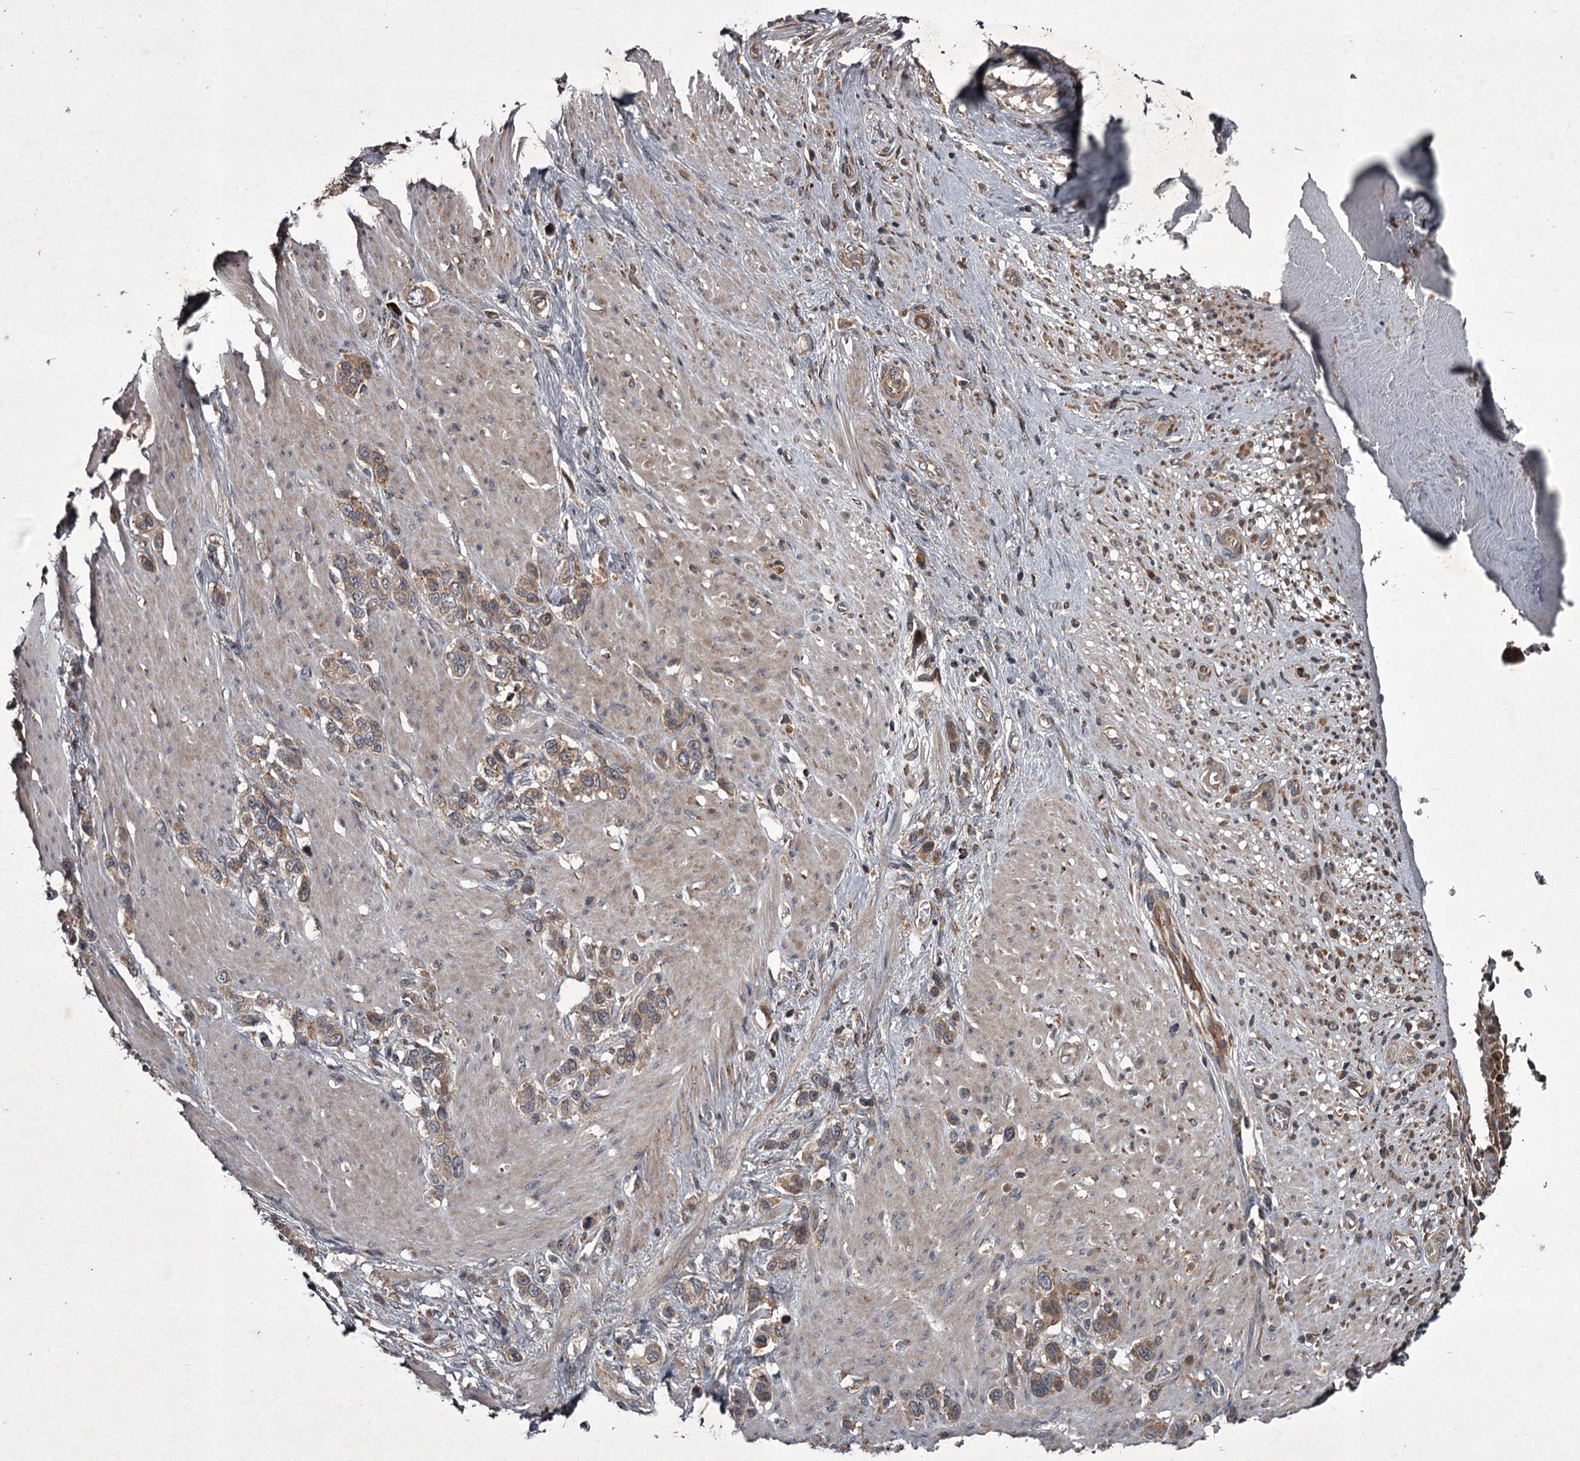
{"staining": {"intensity": "weak", "quantity": ">75%", "location": "cytoplasmic/membranous"}, "tissue": "stomach cancer", "cell_type": "Tumor cells", "image_type": "cancer", "snomed": [{"axis": "morphology", "description": "Adenocarcinoma, NOS"}, {"axis": "morphology", "description": "Adenocarcinoma, High grade"}, {"axis": "topography", "description": "Stomach, upper"}, {"axis": "topography", "description": "Stomach, lower"}], "caption": "Immunohistochemistry (IHC) image of human stomach cancer (adenocarcinoma (high-grade)) stained for a protein (brown), which shows low levels of weak cytoplasmic/membranous staining in about >75% of tumor cells.", "gene": "UNC93B1", "patient": {"sex": "female", "age": 65}}